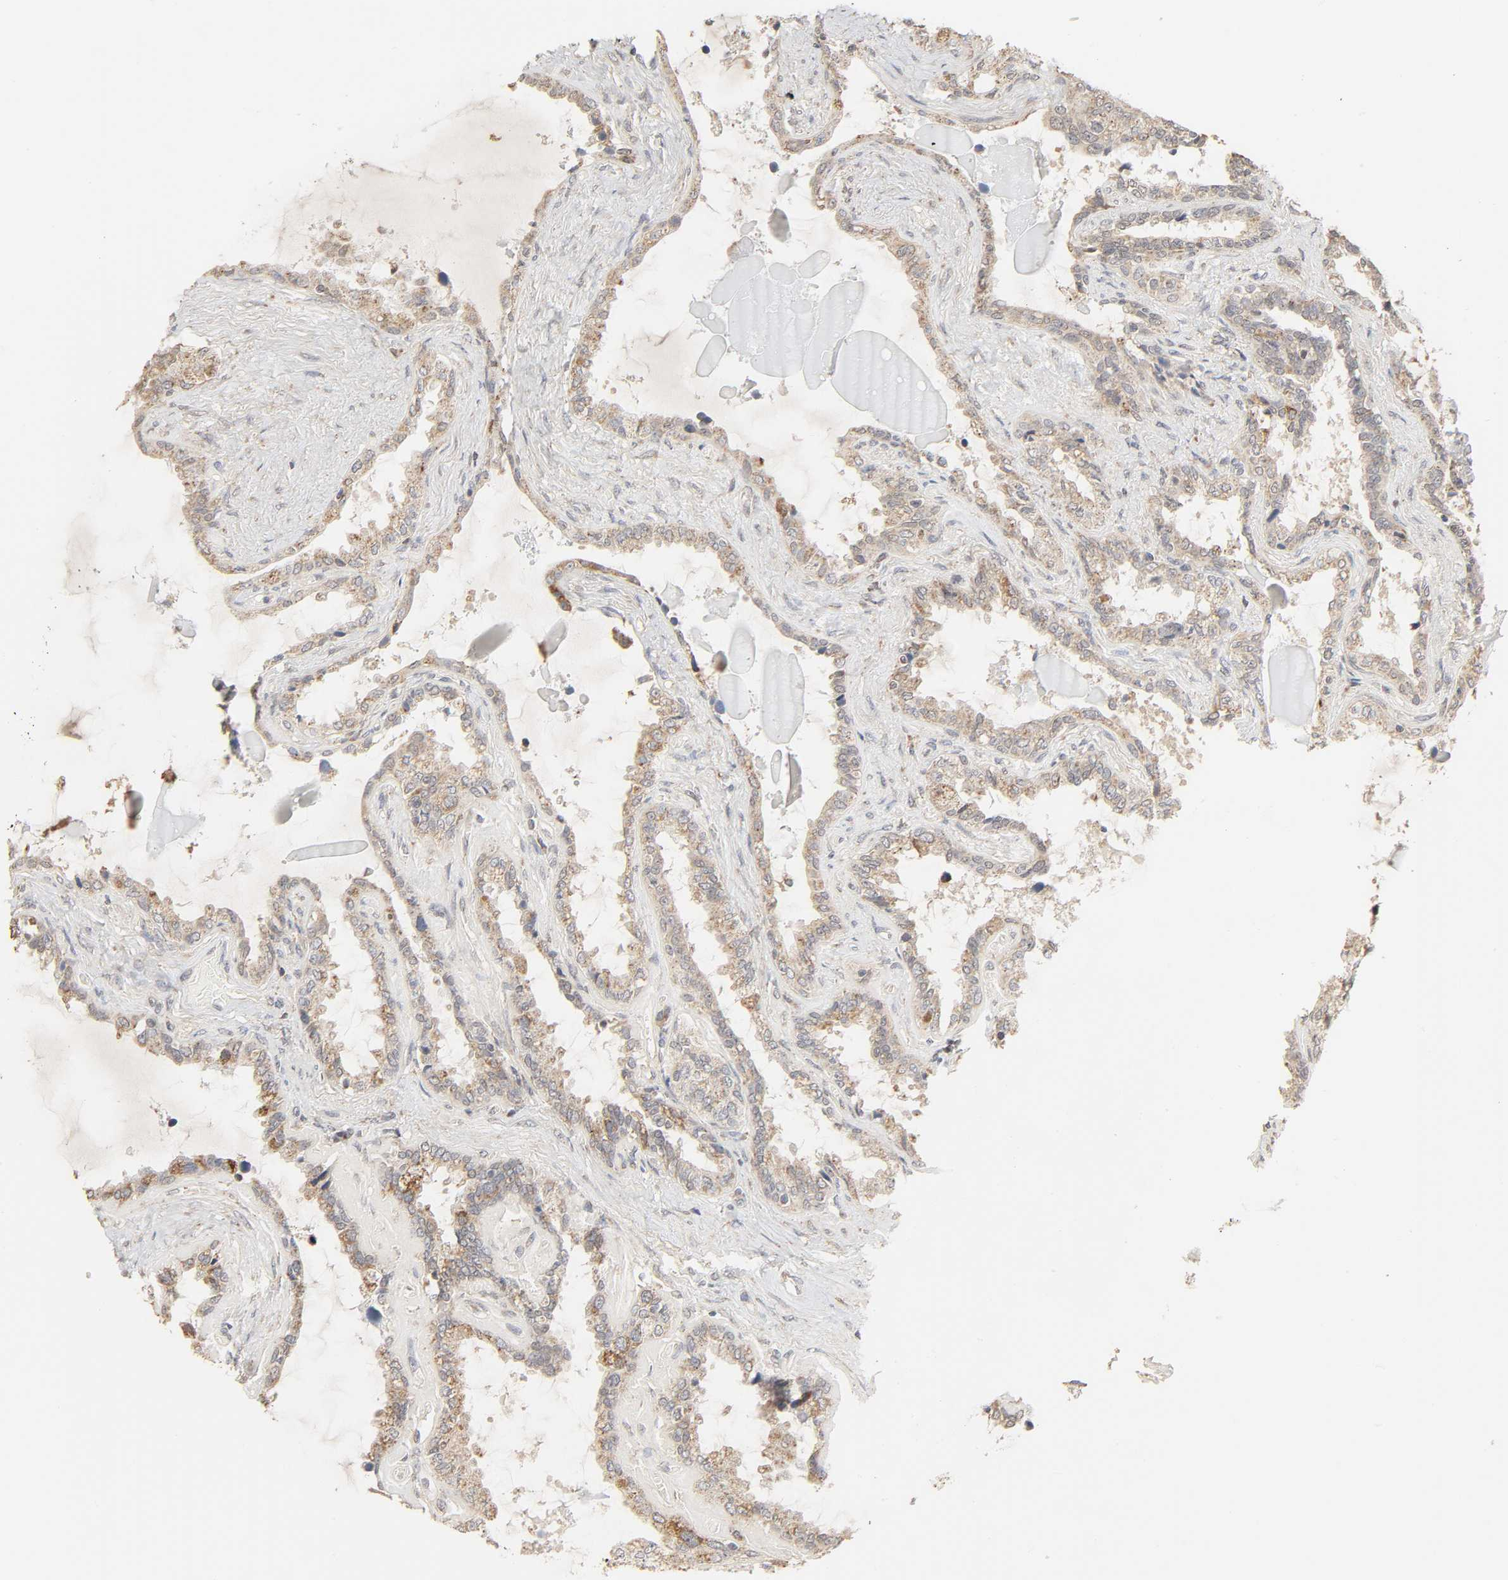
{"staining": {"intensity": "weak", "quantity": ">75%", "location": "cytoplasmic/membranous"}, "tissue": "seminal vesicle", "cell_type": "Glandular cells", "image_type": "normal", "snomed": [{"axis": "morphology", "description": "Normal tissue, NOS"}, {"axis": "morphology", "description": "Inflammation, NOS"}, {"axis": "topography", "description": "Urinary bladder"}, {"axis": "topography", "description": "Prostate"}, {"axis": "topography", "description": "Seminal veicle"}], "caption": "Normal seminal vesicle exhibits weak cytoplasmic/membranous staining in about >75% of glandular cells, visualized by immunohistochemistry.", "gene": "CLEC4E", "patient": {"sex": "male", "age": 82}}